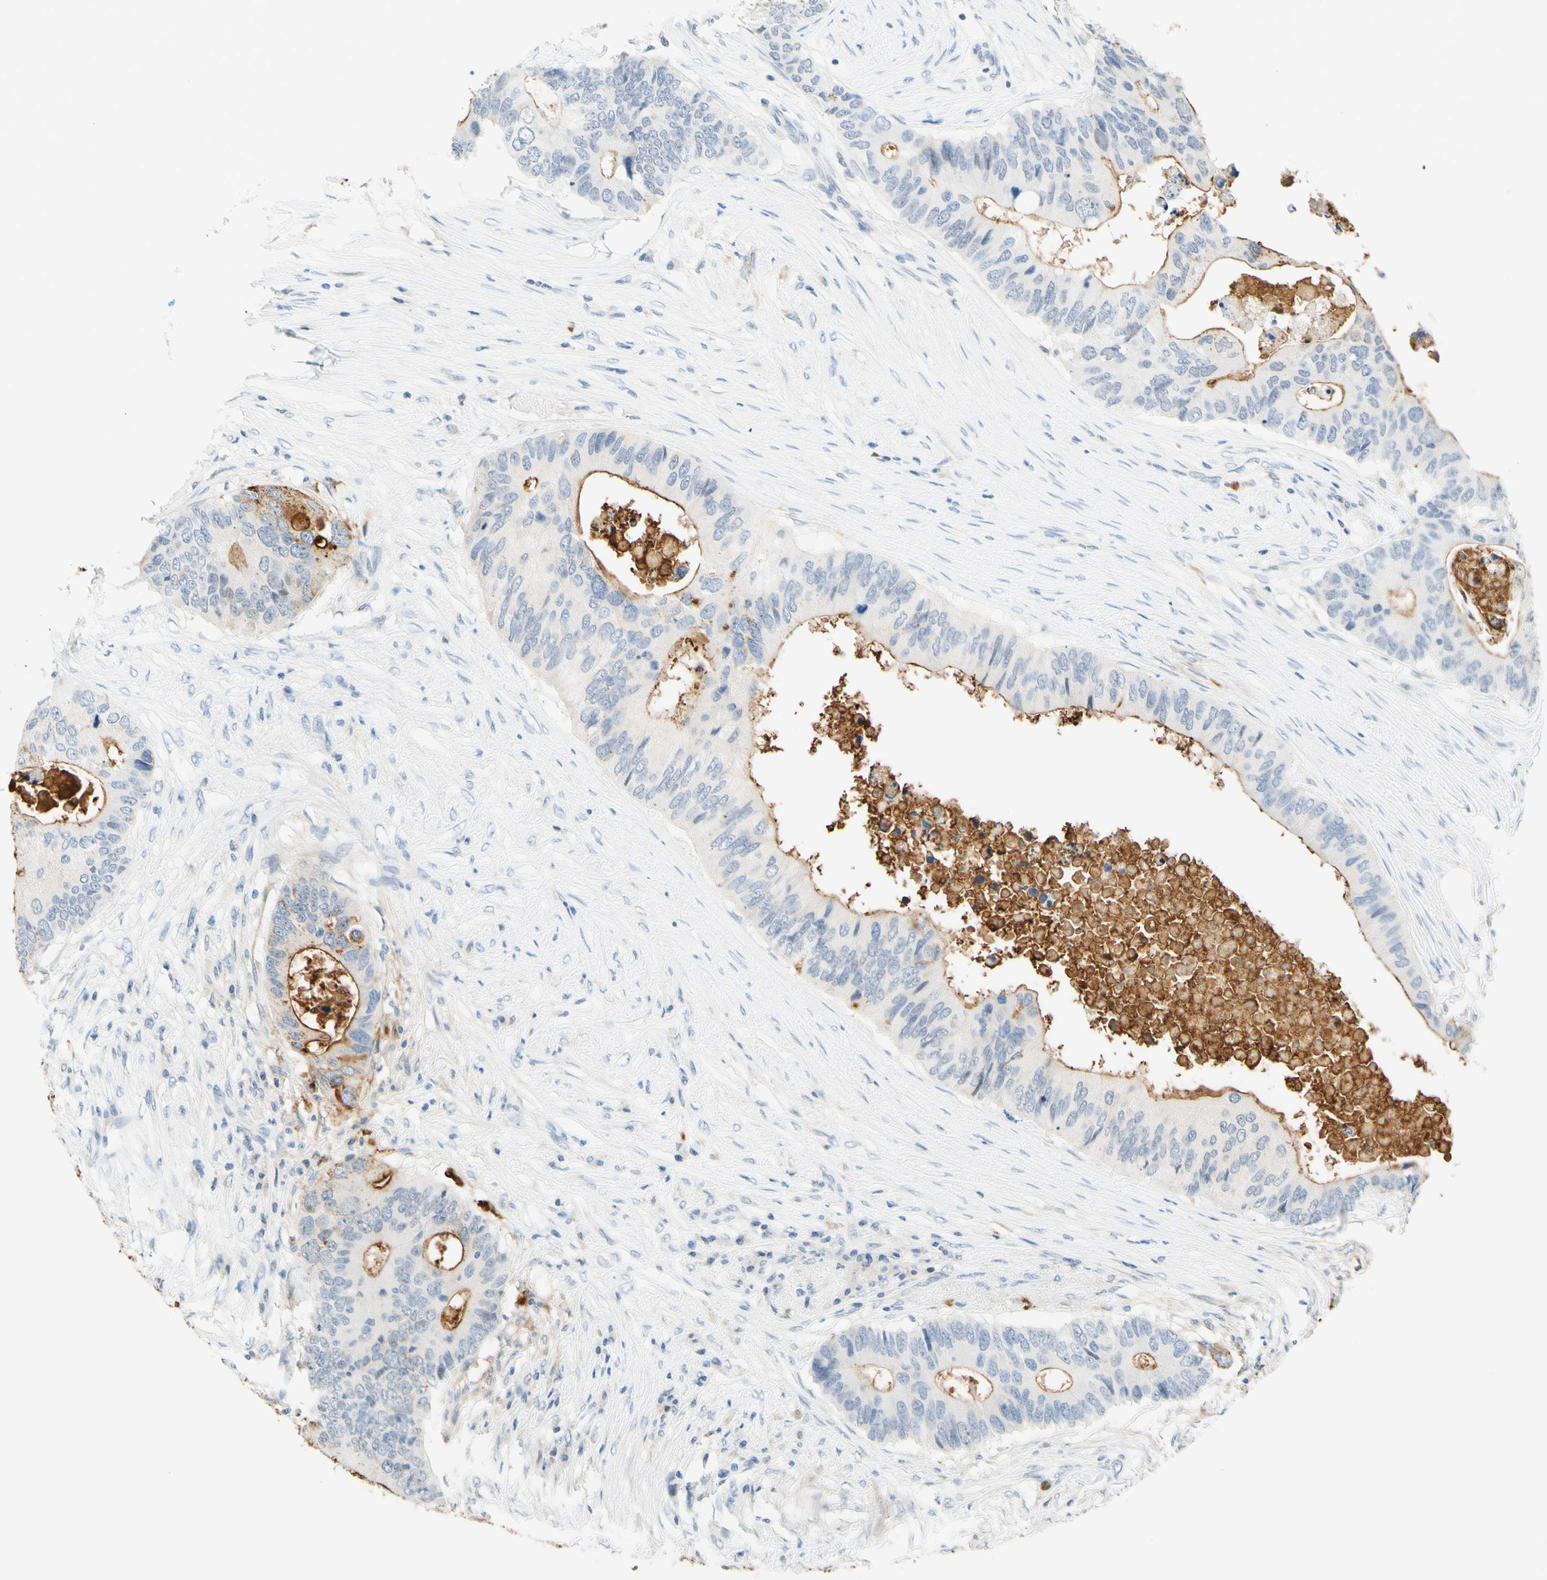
{"staining": {"intensity": "strong", "quantity": "<25%", "location": "cytoplasmic/membranous"}, "tissue": "colorectal cancer", "cell_type": "Tumor cells", "image_type": "cancer", "snomed": [{"axis": "morphology", "description": "Adenocarcinoma, NOS"}, {"axis": "topography", "description": "Colon"}], "caption": "Tumor cells show strong cytoplasmic/membranous staining in approximately <25% of cells in colorectal cancer.", "gene": "TREM2", "patient": {"sex": "male", "age": 71}}